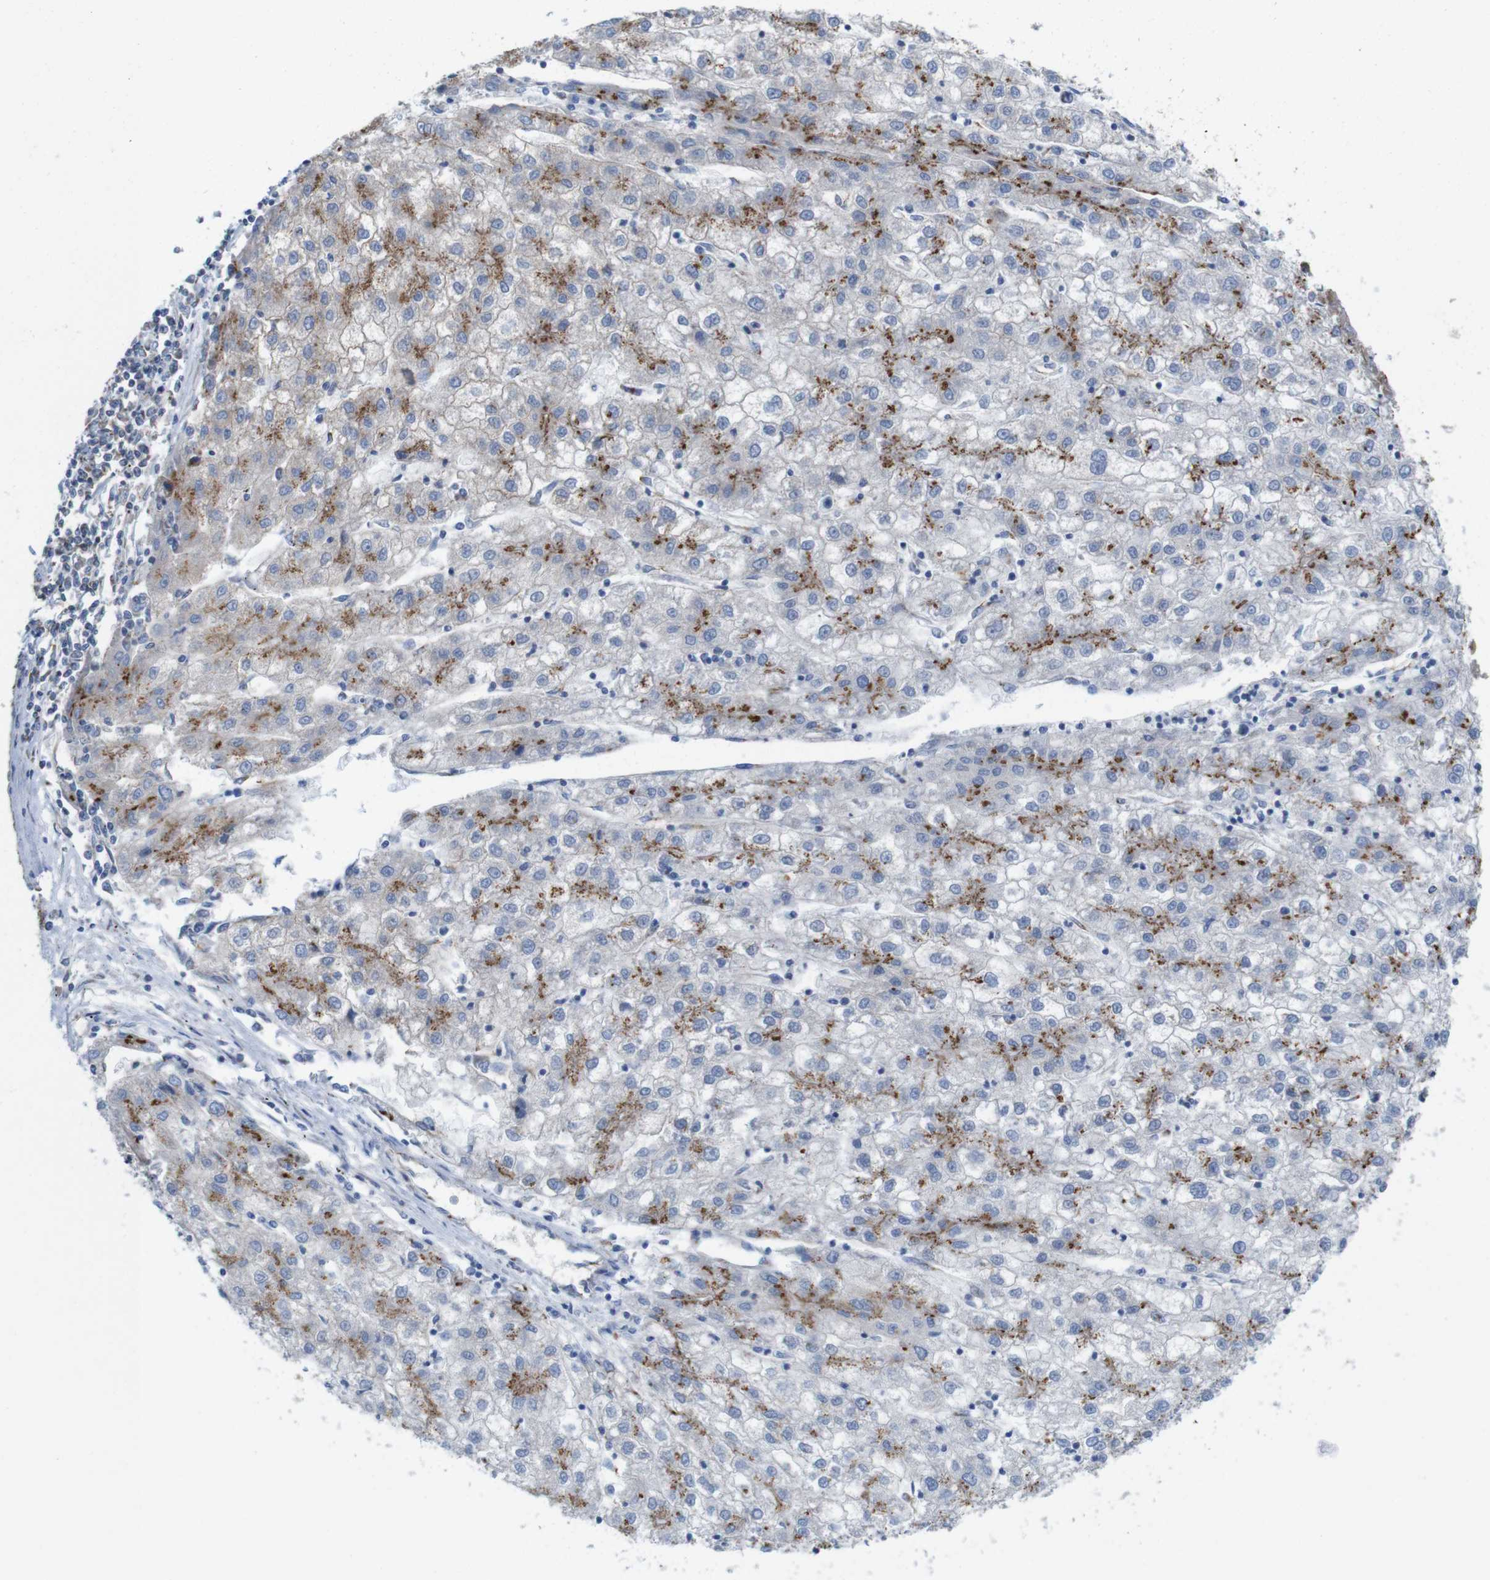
{"staining": {"intensity": "moderate", "quantity": "25%-75%", "location": "cytoplasmic/membranous"}, "tissue": "liver cancer", "cell_type": "Tumor cells", "image_type": "cancer", "snomed": [{"axis": "morphology", "description": "Carcinoma, Hepatocellular, NOS"}, {"axis": "topography", "description": "Liver"}], "caption": "Hepatocellular carcinoma (liver) was stained to show a protein in brown. There is medium levels of moderate cytoplasmic/membranous expression in about 25%-75% of tumor cells.", "gene": "EFCAB14", "patient": {"sex": "male", "age": 72}}